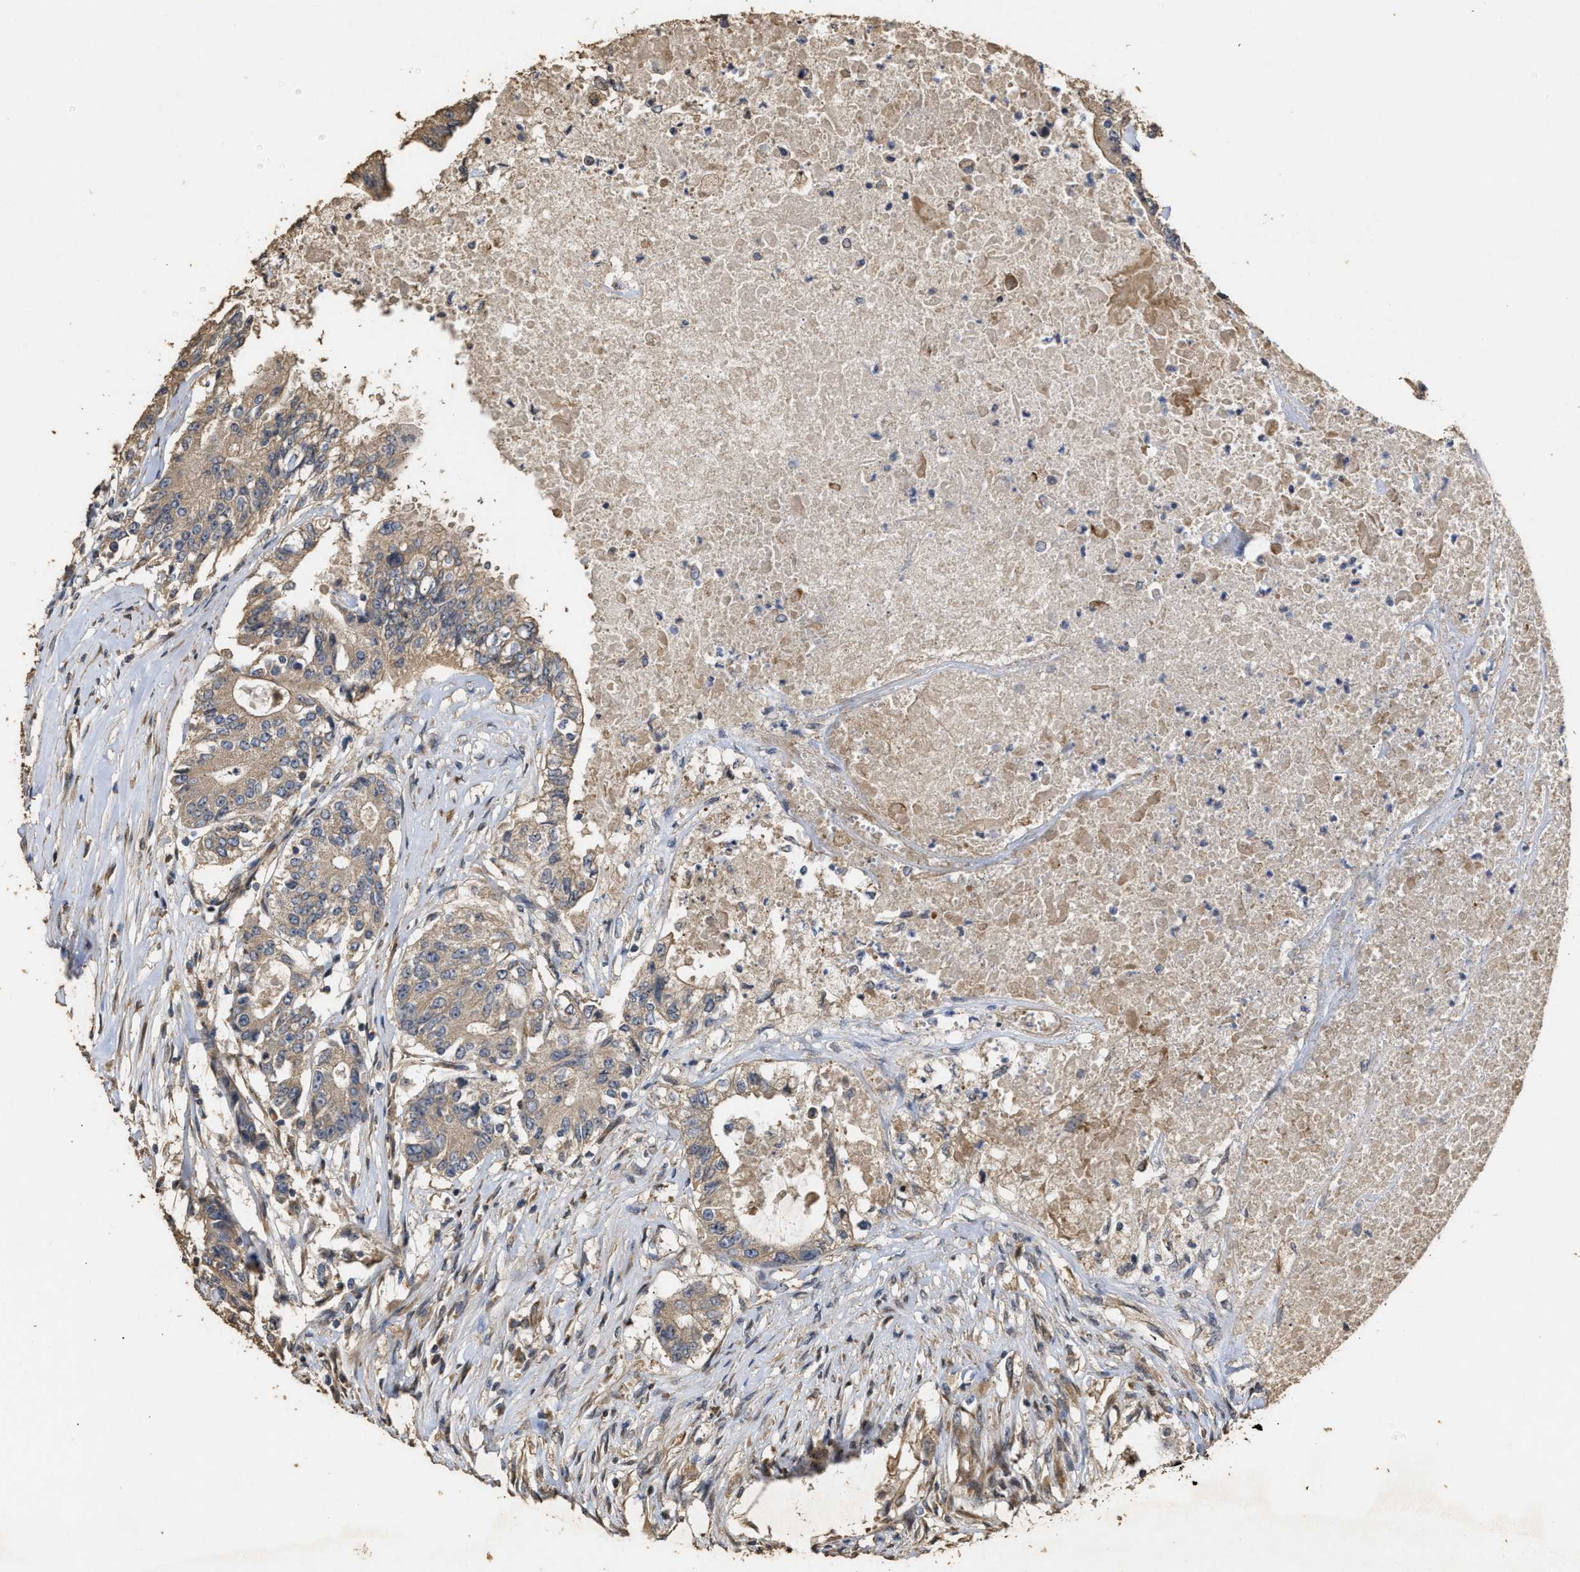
{"staining": {"intensity": "strong", "quantity": "<25%", "location": "cytoplasmic/membranous"}, "tissue": "colorectal cancer", "cell_type": "Tumor cells", "image_type": "cancer", "snomed": [{"axis": "morphology", "description": "Adenocarcinoma, NOS"}, {"axis": "topography", "description": "Colon"}], "caption": "Colorectal cancer (adenocarcinoma) stained with a brown dye demonstrates strong cytoplasmic/membranous positive expression in approximately <25% of tumor cells.", "gene": "NAV1", "patient": {"sex": "female", "age": 77}}